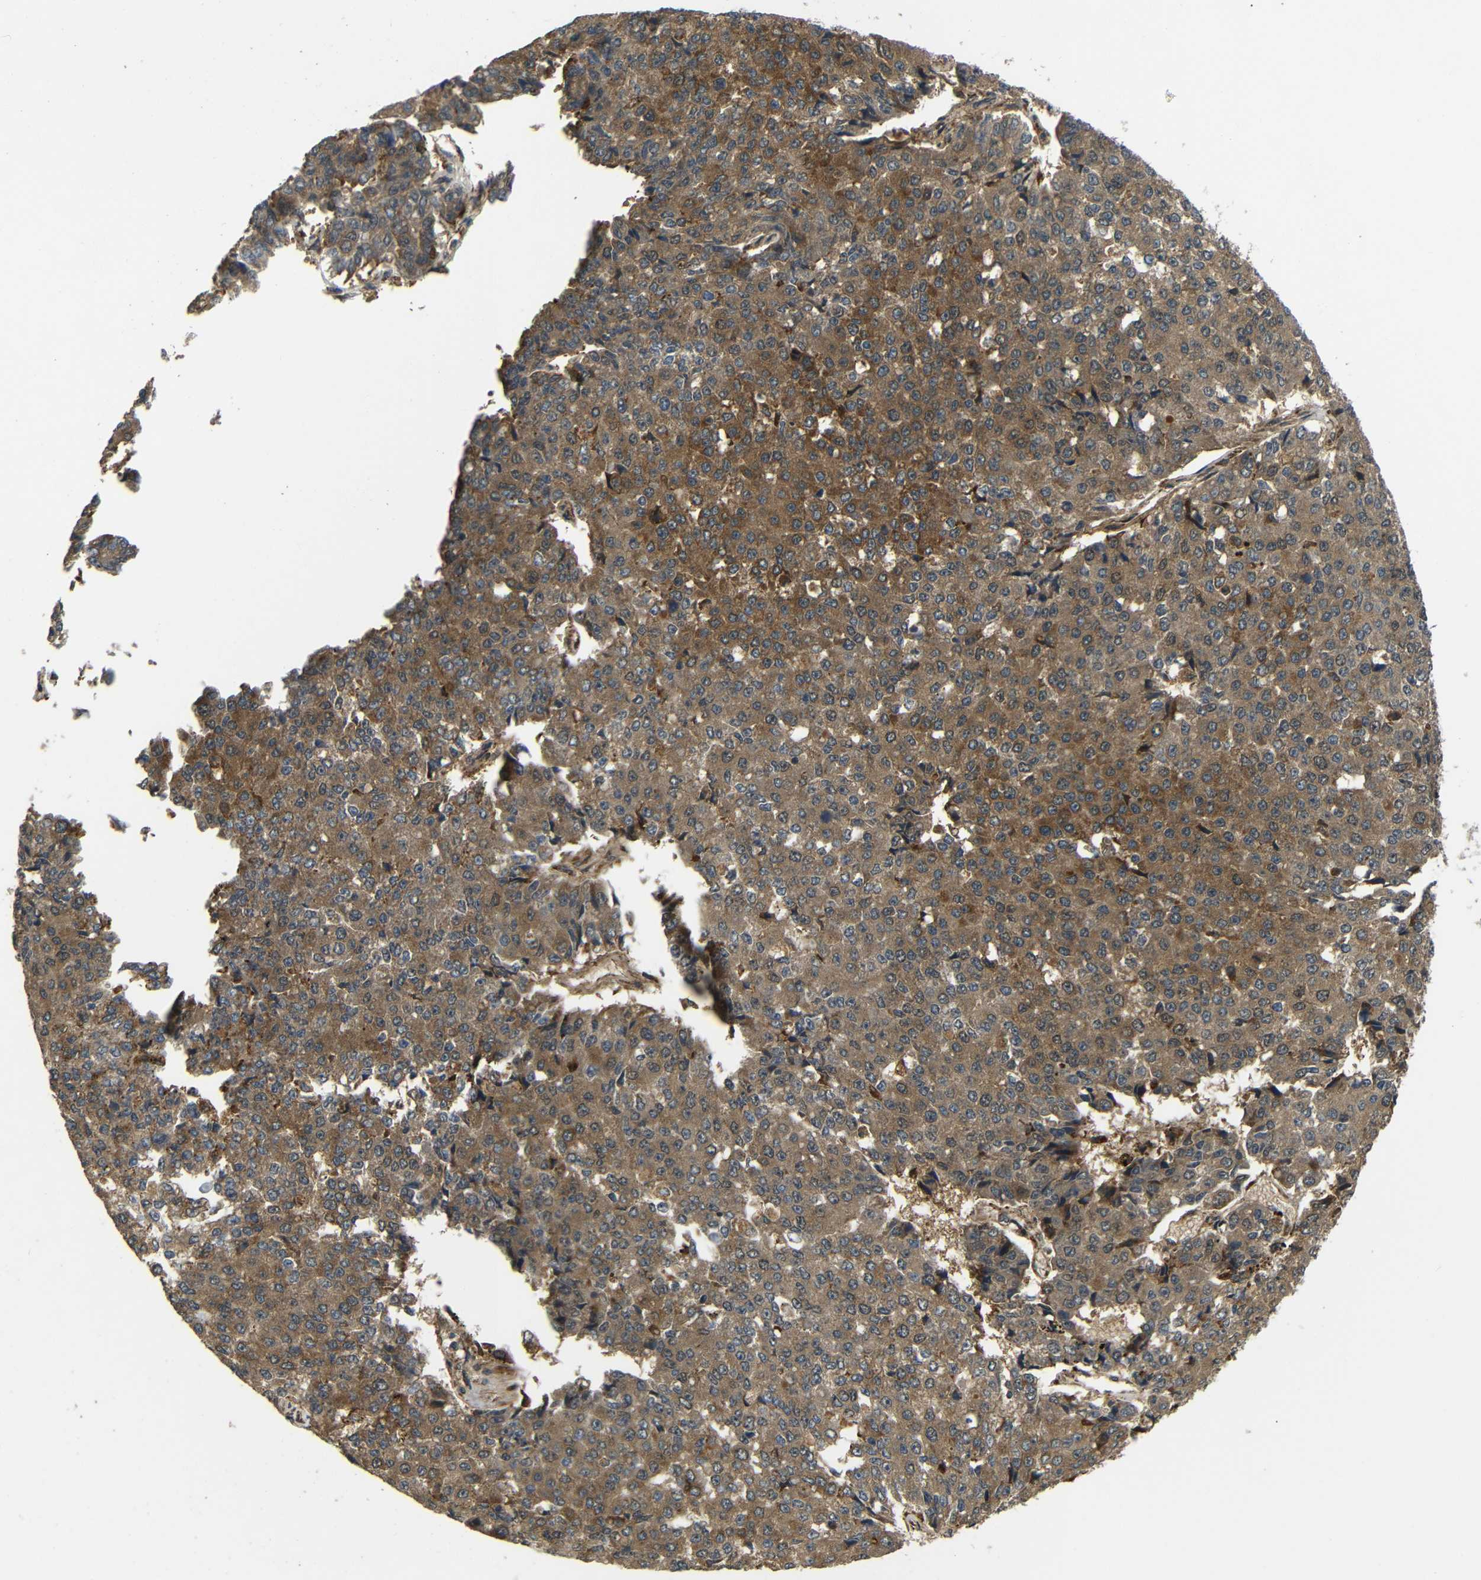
{"staining": {"intensity": "moderate", "quantity": ">75%", "location": "cytoplasmic/membranous"}, "tissue": "pancreatic cancer", "cell_type": "Tumor cells", "image_type": "cancer", "snomed": [{"axis": "morphology", "description": "Adenocarcinoma, NOS"}, {"axis": "topography", "description": "Pancreas"}], "caption": "Immunohistochemical staining of pancreatic adenocarcinoma exhibits medium levels of moderate cytoplasmic/membranous expression in about >75% of tumor cells. Immunohistochemistry stains the protein of interest in brown and the nuclei are stained blue.", "gene": "EPHB2", "patient": {"sex": "male", "age": 50}}